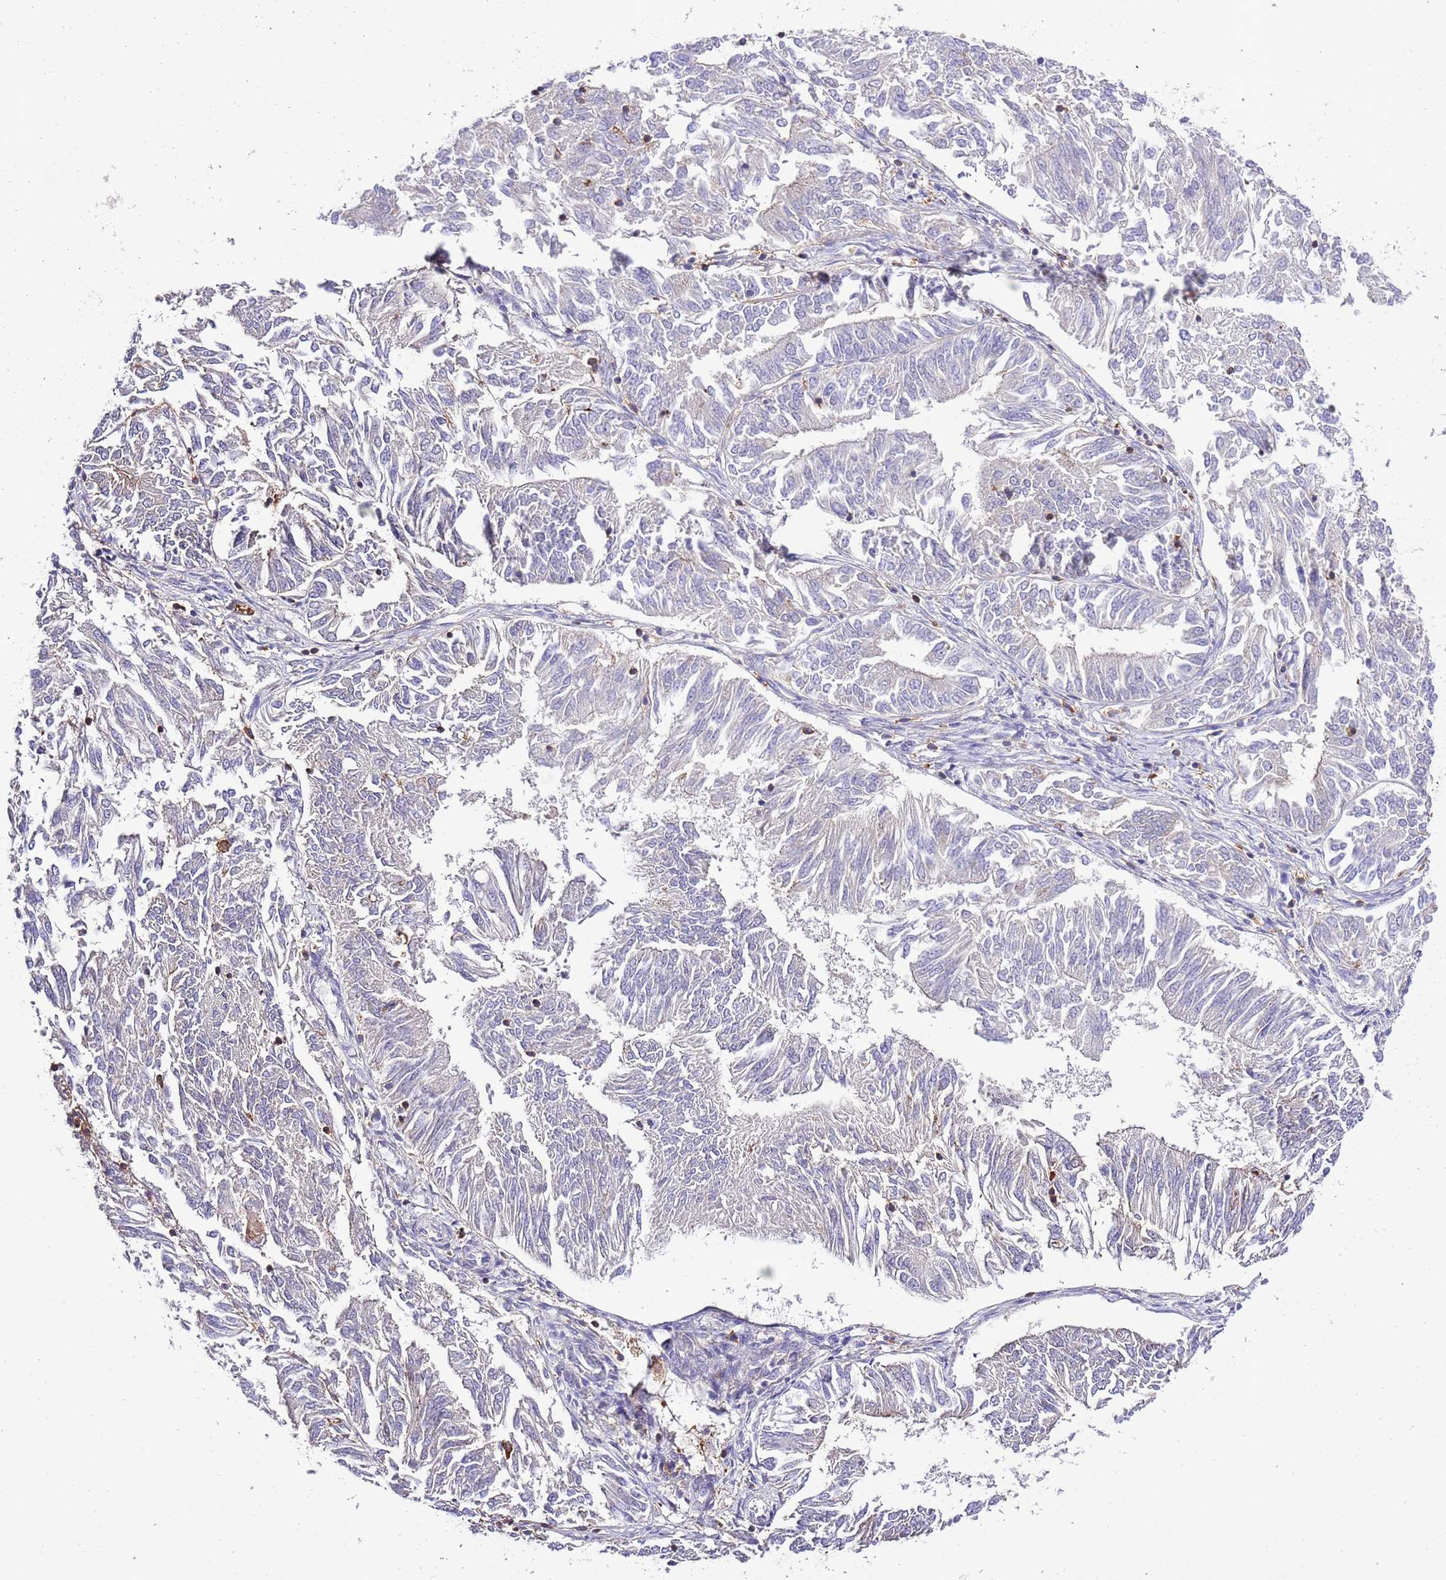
{"staining": {"intensity": "negative", "quantity": "none", "location": "none"}, "tissue": "endometrial cancer", "cell_type": "Tumor cells", "image_type": "cancer", "snomed": [{"axis": "morphology", "description": "Adenocarcinoma, NOS"}, {"axis": "topography", "description": "Endometrium"}], "caption": "Endometrial cancer was stained to show a protein in brown. There is no significant expression in tumor cells.", "gene": "EFHD1", "patient": {"sex": "female", "age": 58}}